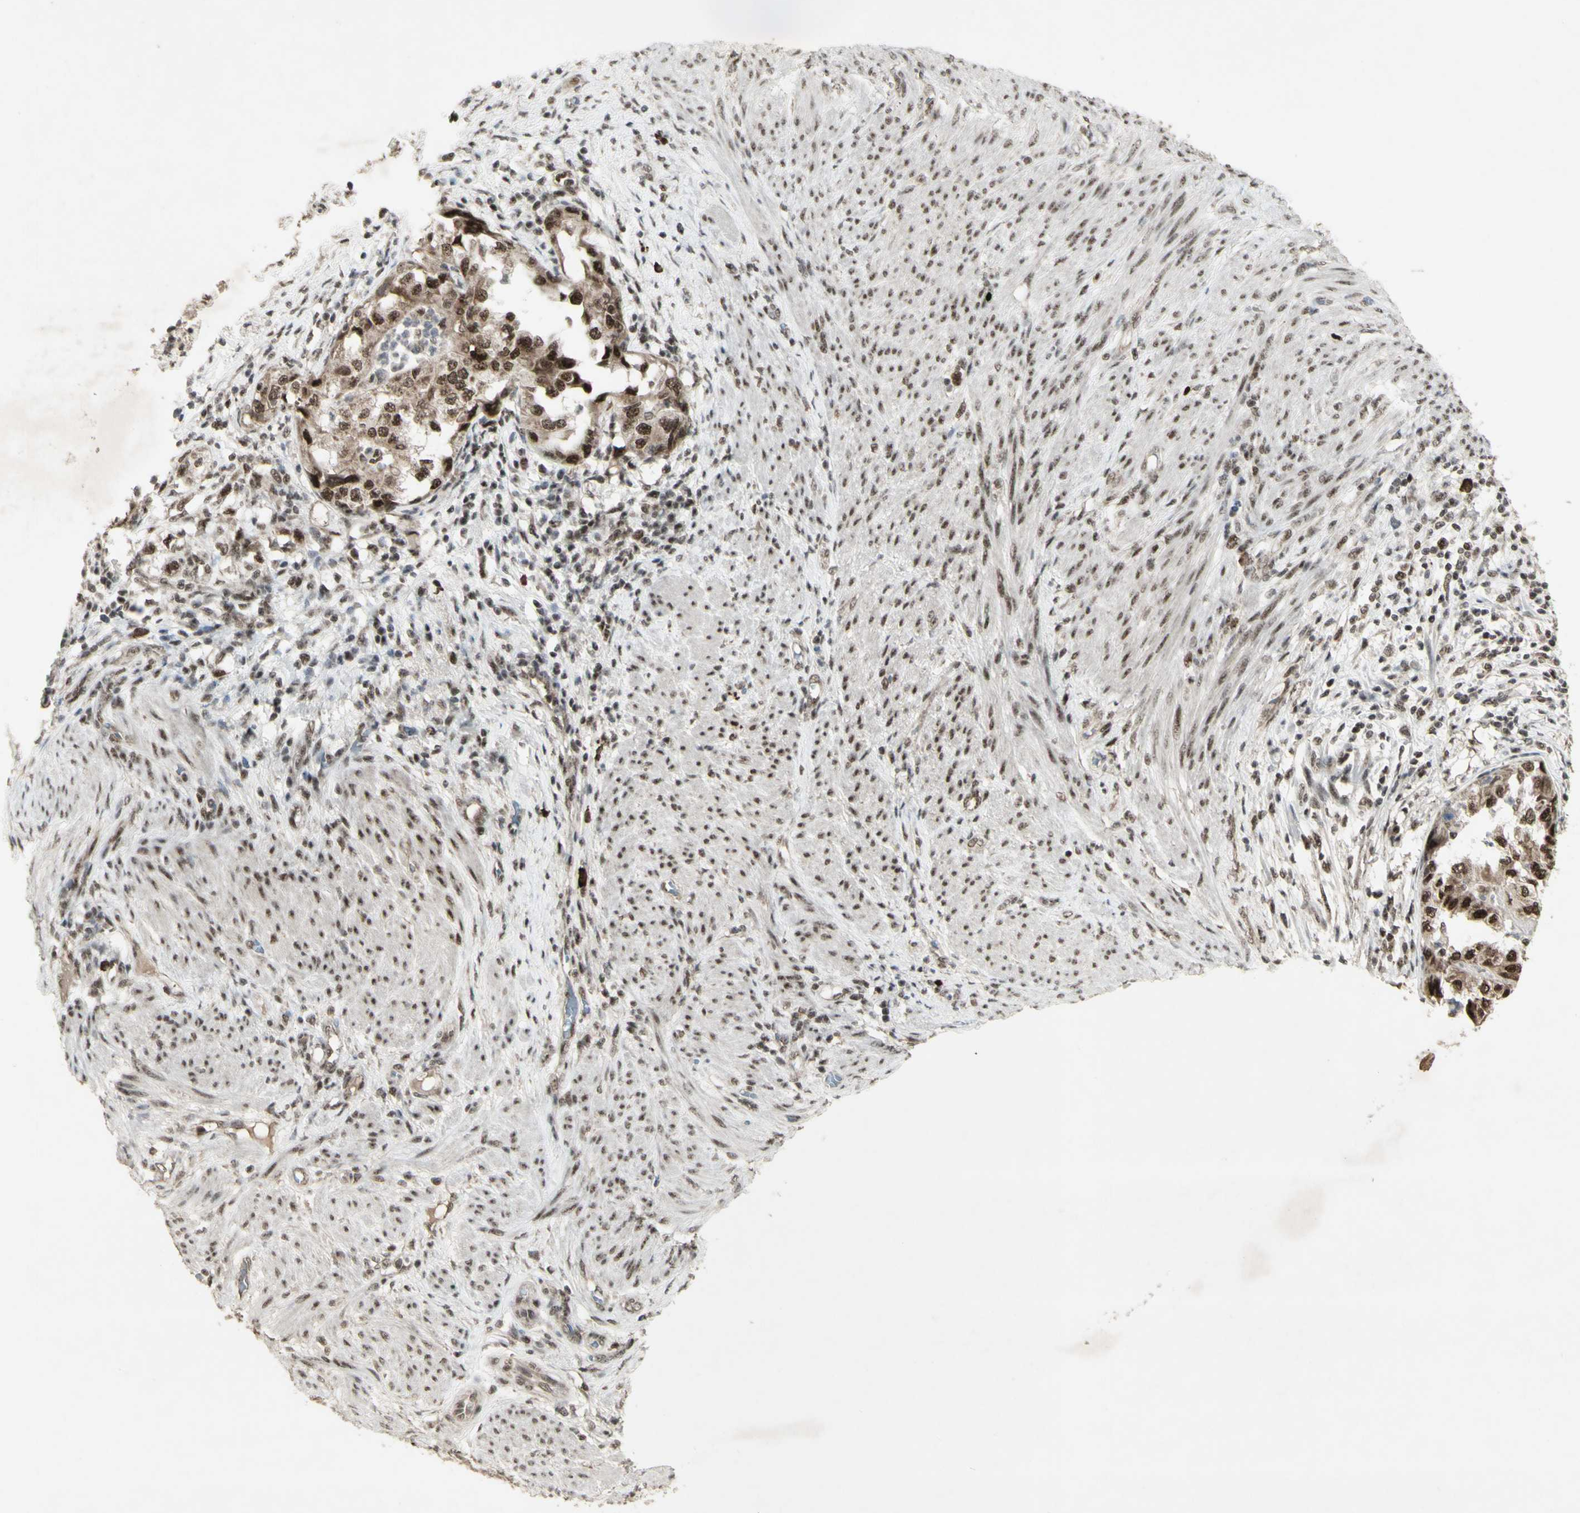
{"staining": {"intensity": "moderate", "quantity": ">75%", "location": "nuclear"}, "tissue": "endometrial cancer", "cell_type": "Tumor cells", "image_type": "cancer", "snomed": [{"axis": "morphology", "description": "Adenocarcinoma, NOS"}, {"axis": "topography", "description": "Endometrium"}], "caption": "Human adenocarcinoma (endometrial) stained with a protein marker exhibits moderate staining in tumor cells.", "gene": "CCNT1", "patient": {"sex": "female", "age": 85}}